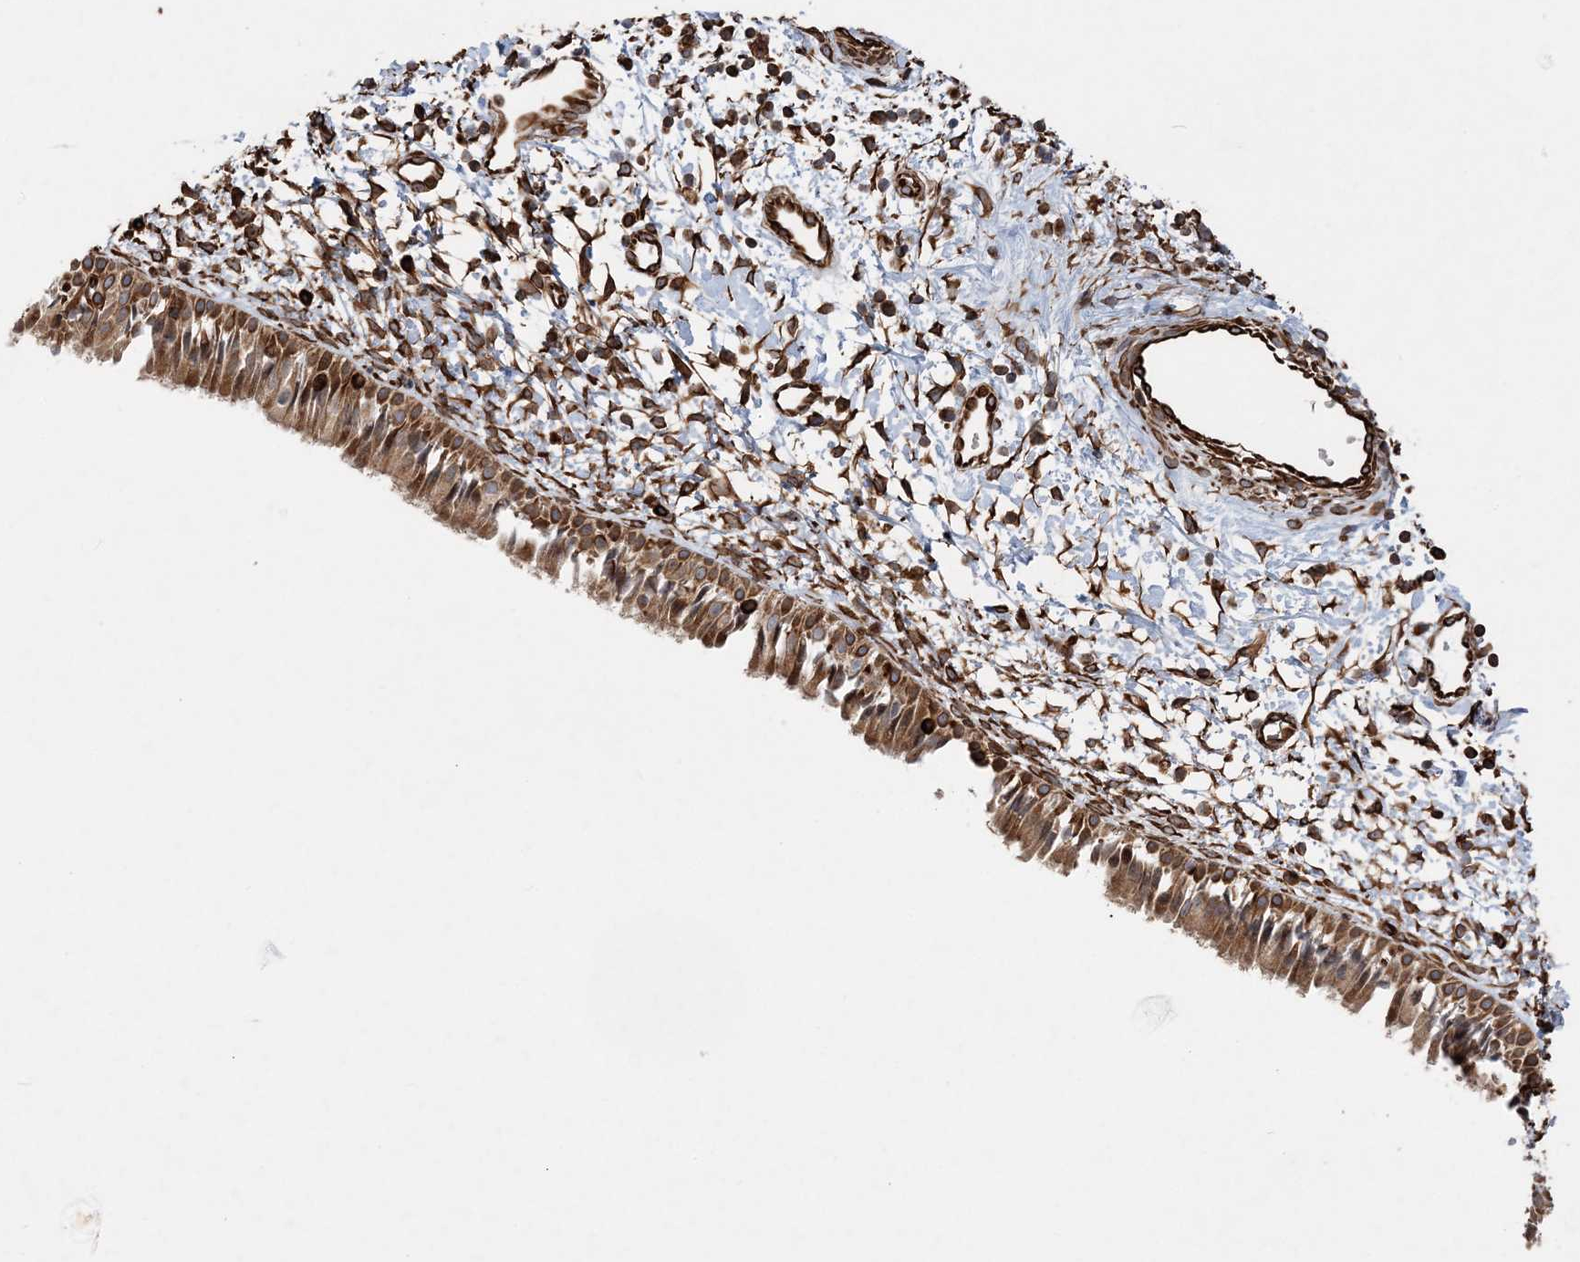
{"staining": {"intensity": "moderate", "quantity": ">75%", "location": "cytoplasmic/membranous"}, "tissue": "nasopharynx", "cell_type": "Respiratory epithelial cells", "image_type": "normal", "snomed": [{"axis": "morphology", "description": "Normal tissue, NOS"}, {"axis": "topography", "description": "Nasopharynx"}], "caption": "An immunohistochemistry (IHC) image of unremarkable tissue is shown. Protein staining in brown highlights moderate cytoplasmic/membranous positivity in nasopharynx within respiratory epithelial cells.", "gene": "FAM114A2", "patient": {"sex": "male", "age": 22}}